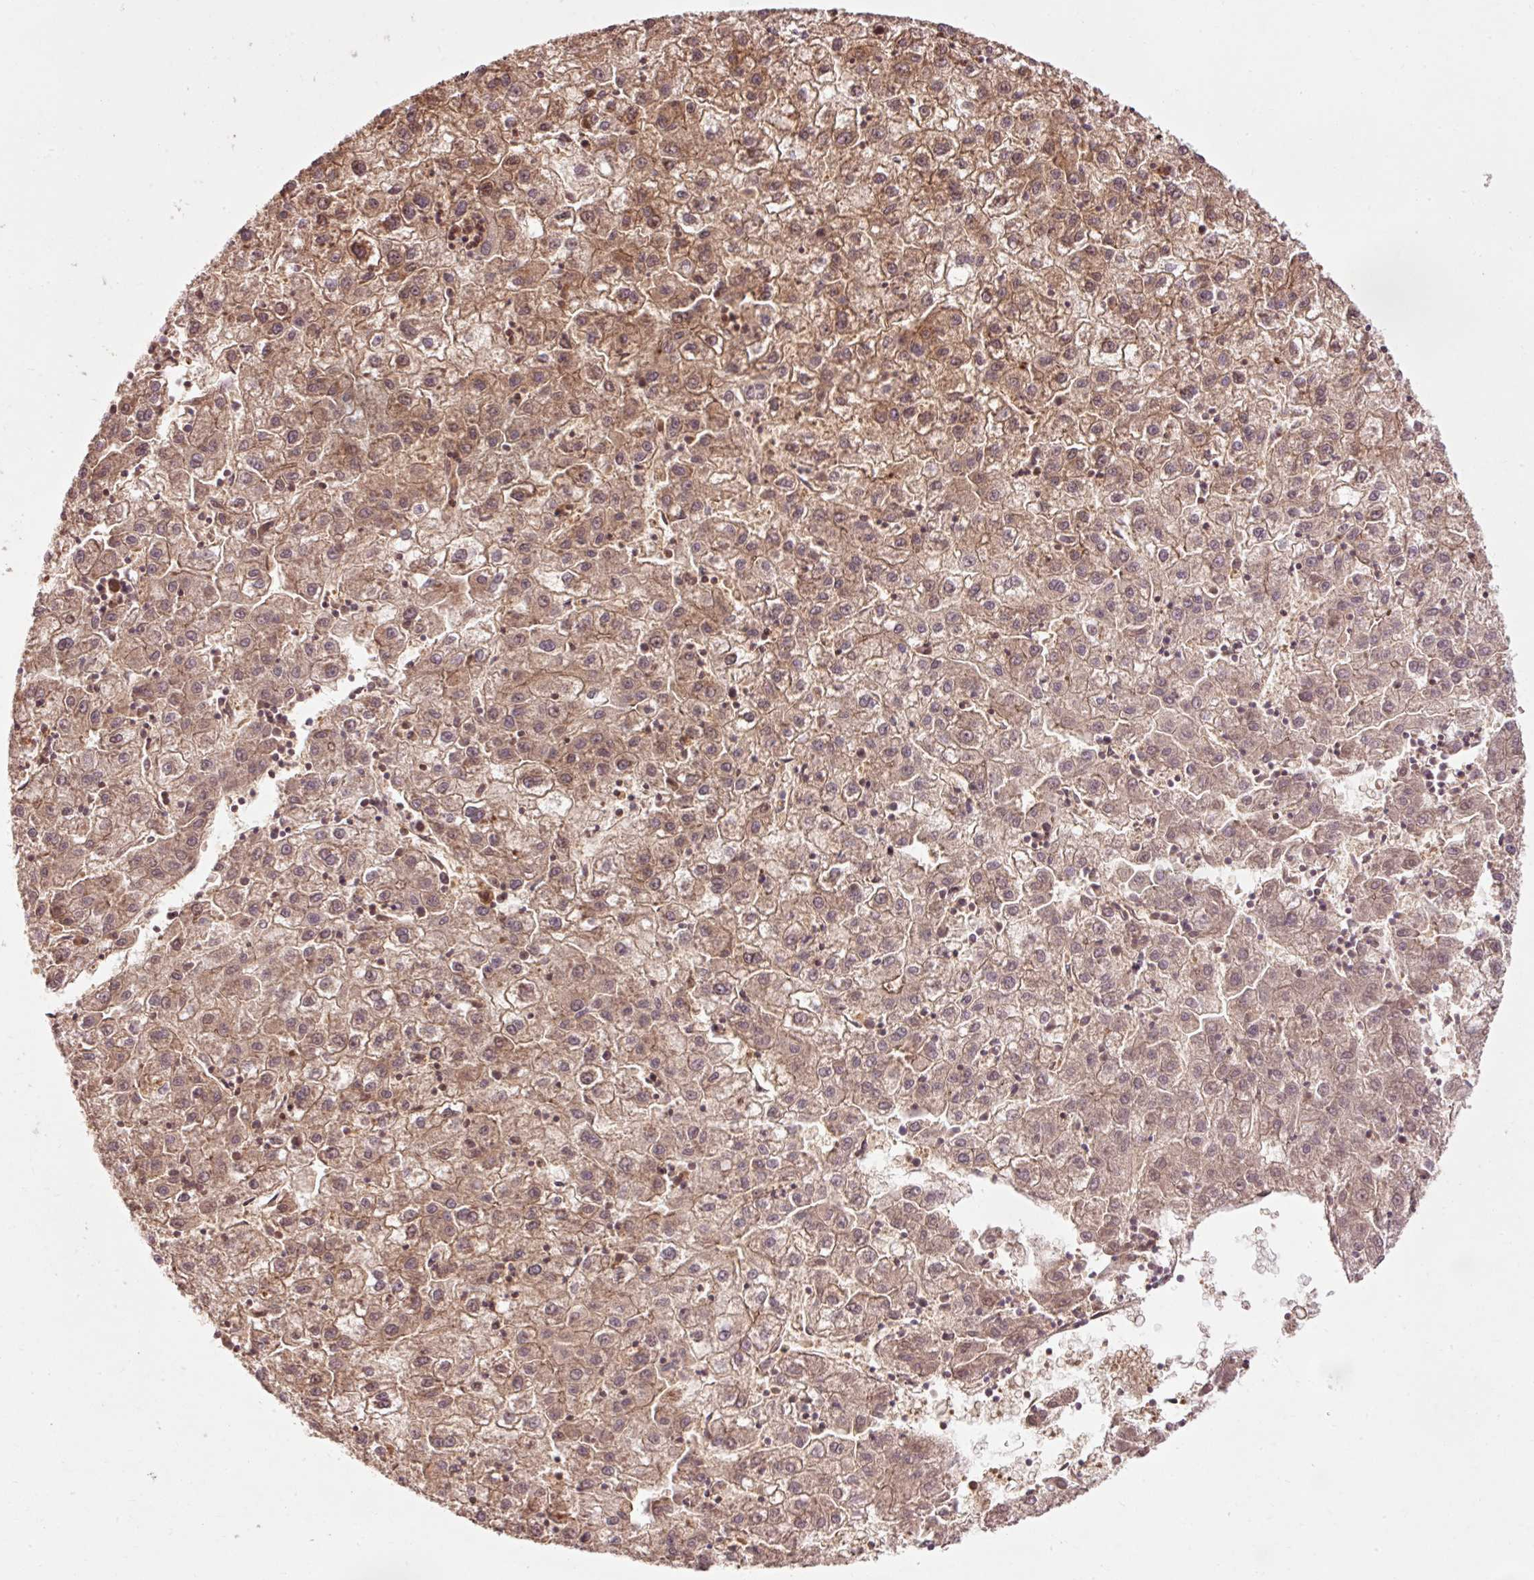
{"staining": {"intensity": "weak", "quantity": "25%-75%", "location": "cytoplasmic/membranous"}, "tissue": "liver cancer", "cell_type": "Tumor cells", "image_type": "cancer", "snomed": [{"axis": "morphology", "description": "Carcinoma, Hepatocellular, NOS"}, {"axis": "topography", "description": "Liver"}], "caption": "Liver cancer (hepatocellular carcinoma) stained with immunohistochemistry demonstrates weak cytoplasmic/membranous expression in approximately 25%-75% of tumor cells.", "gene": "PDAP1", "patient": {"sex": "male", "age": 72}}